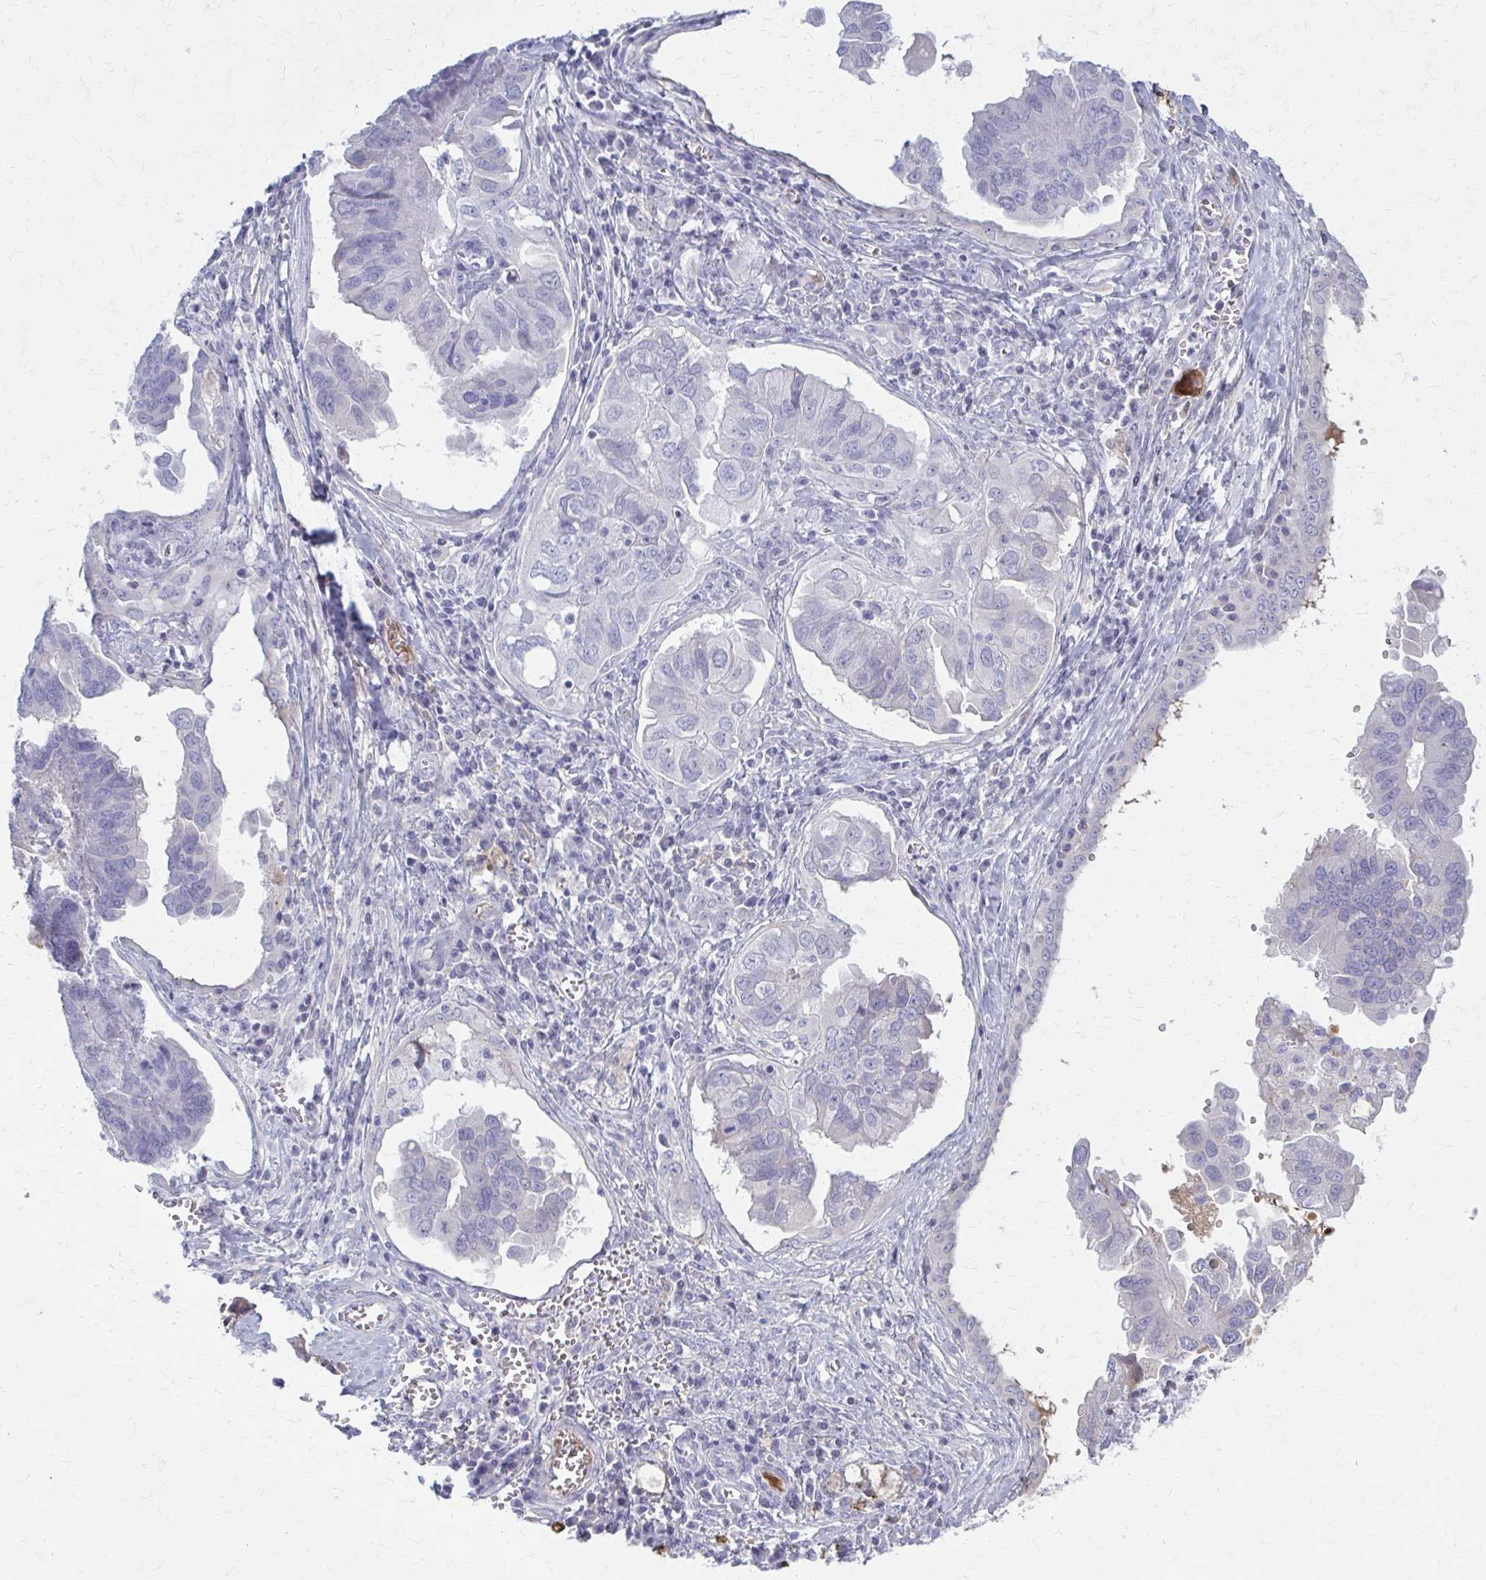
{"staining": {"intensity": "negative", "quantity": "none", "location": "none"}, "tissue": "ovarian cancer", "cell_type": "Tumor cells", "image_type": "cancer", "snomed": [{"axis": "morphology", "description": "Cystadenocarcinoma, serous, NOS"}, {"axis": "topography", "description": "Ovary"}], "caption": "Protein analysis of ovarian cancer (serous cystadenocarcinoma) reveals no significant positivity in tumor cells.", "gene": "SERPIND1", "patient": {"sex": "female", "age": 79}}